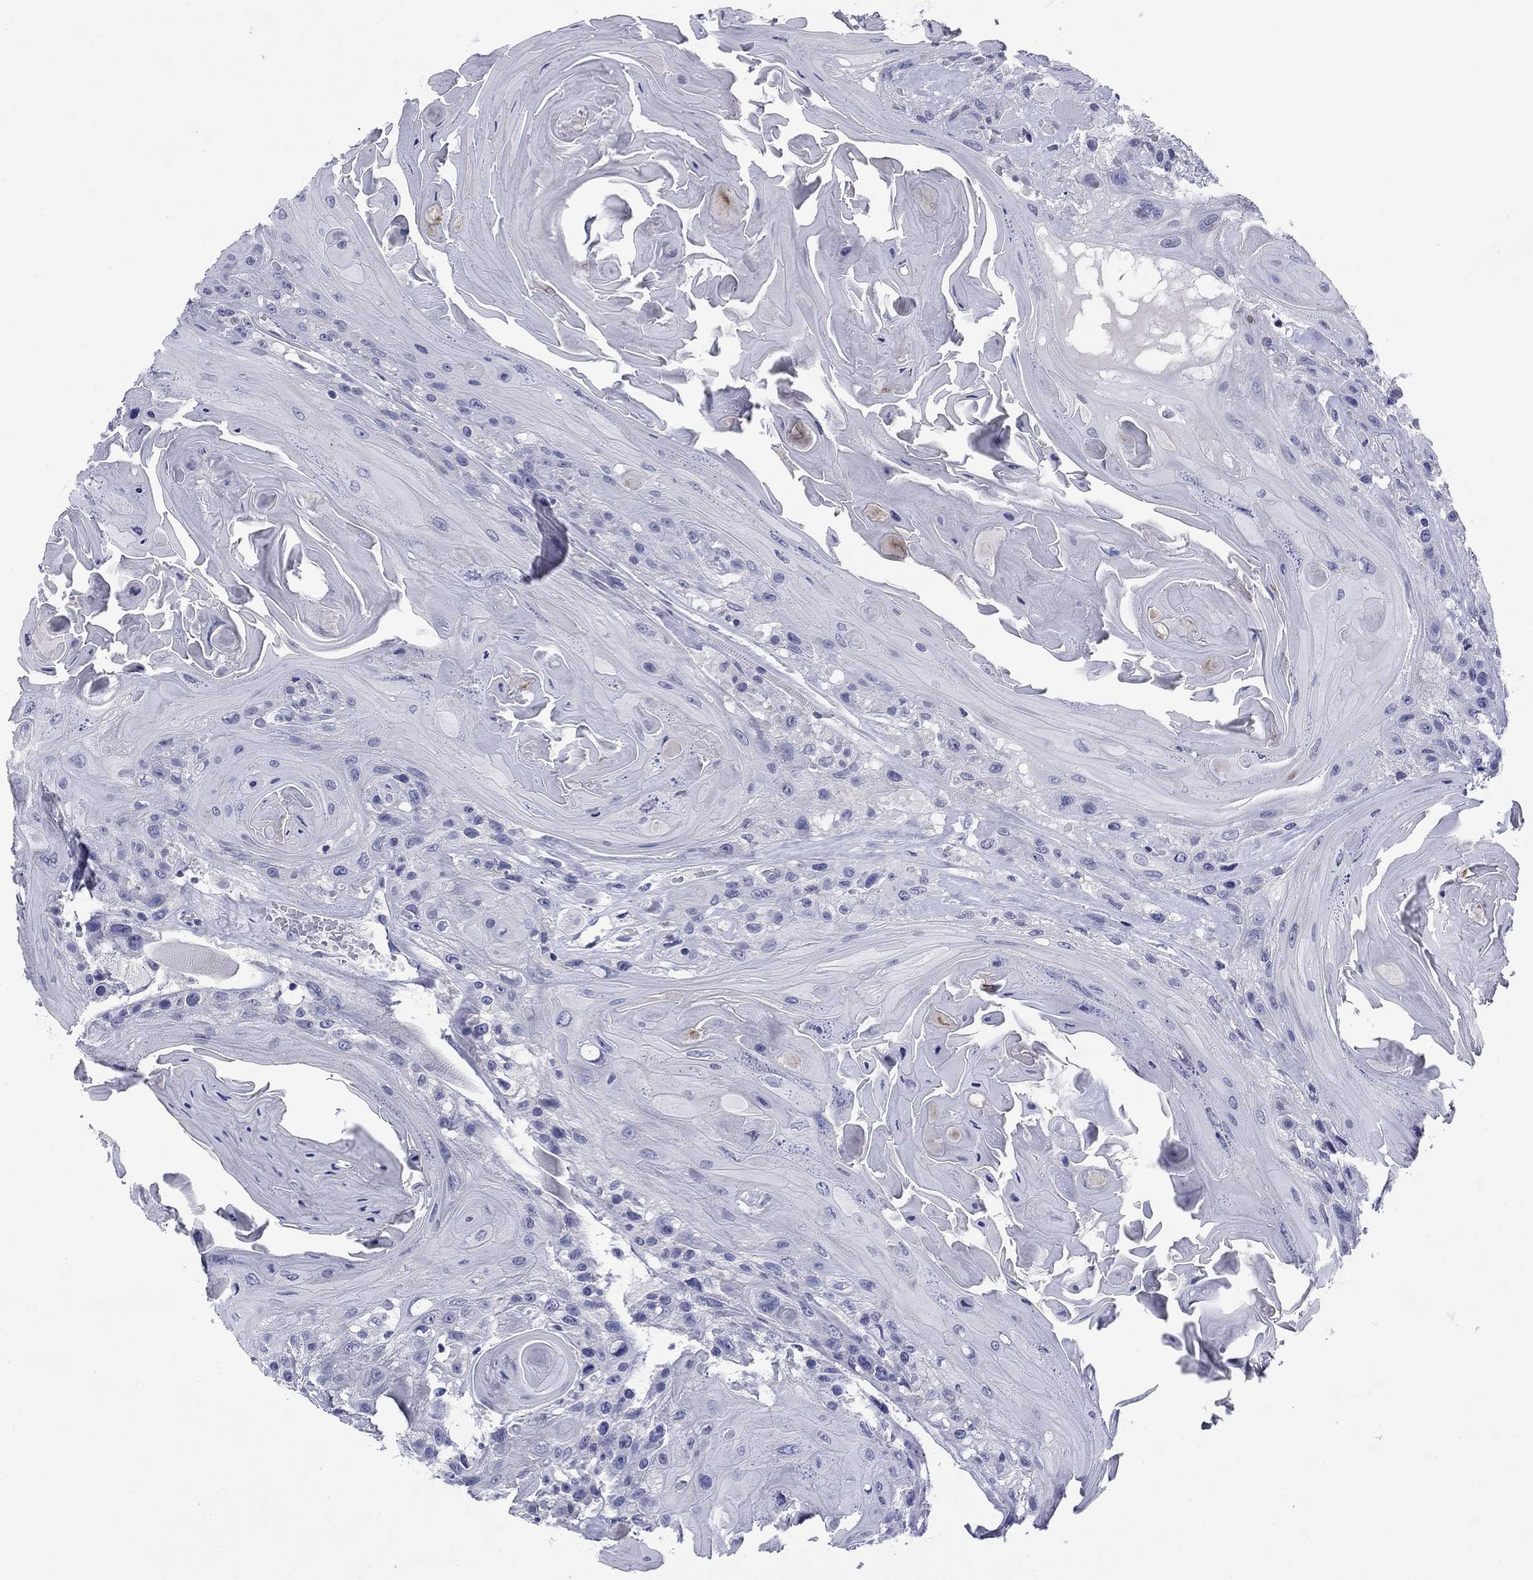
{"staining": {"intensity": "negative", "quantity": "none", "location": "none"}, "tissue": "head and neck cancer", "cell_type": "Tumor cells", "image_type": "cancer", "snomed": [{"axis": "morphology", "description": "Squamous cell carcinoma, NOS"}, {"axis": "topography", "description": "Head-Neck"}], "caption": "Histopathology image shows no protein expression in tumor cells of head and neck squamous cell carcinoma tissue. Nuclei are stained in blue.", "gene": "ABCC2", "patient": {"sex": "female", "age": 59}}